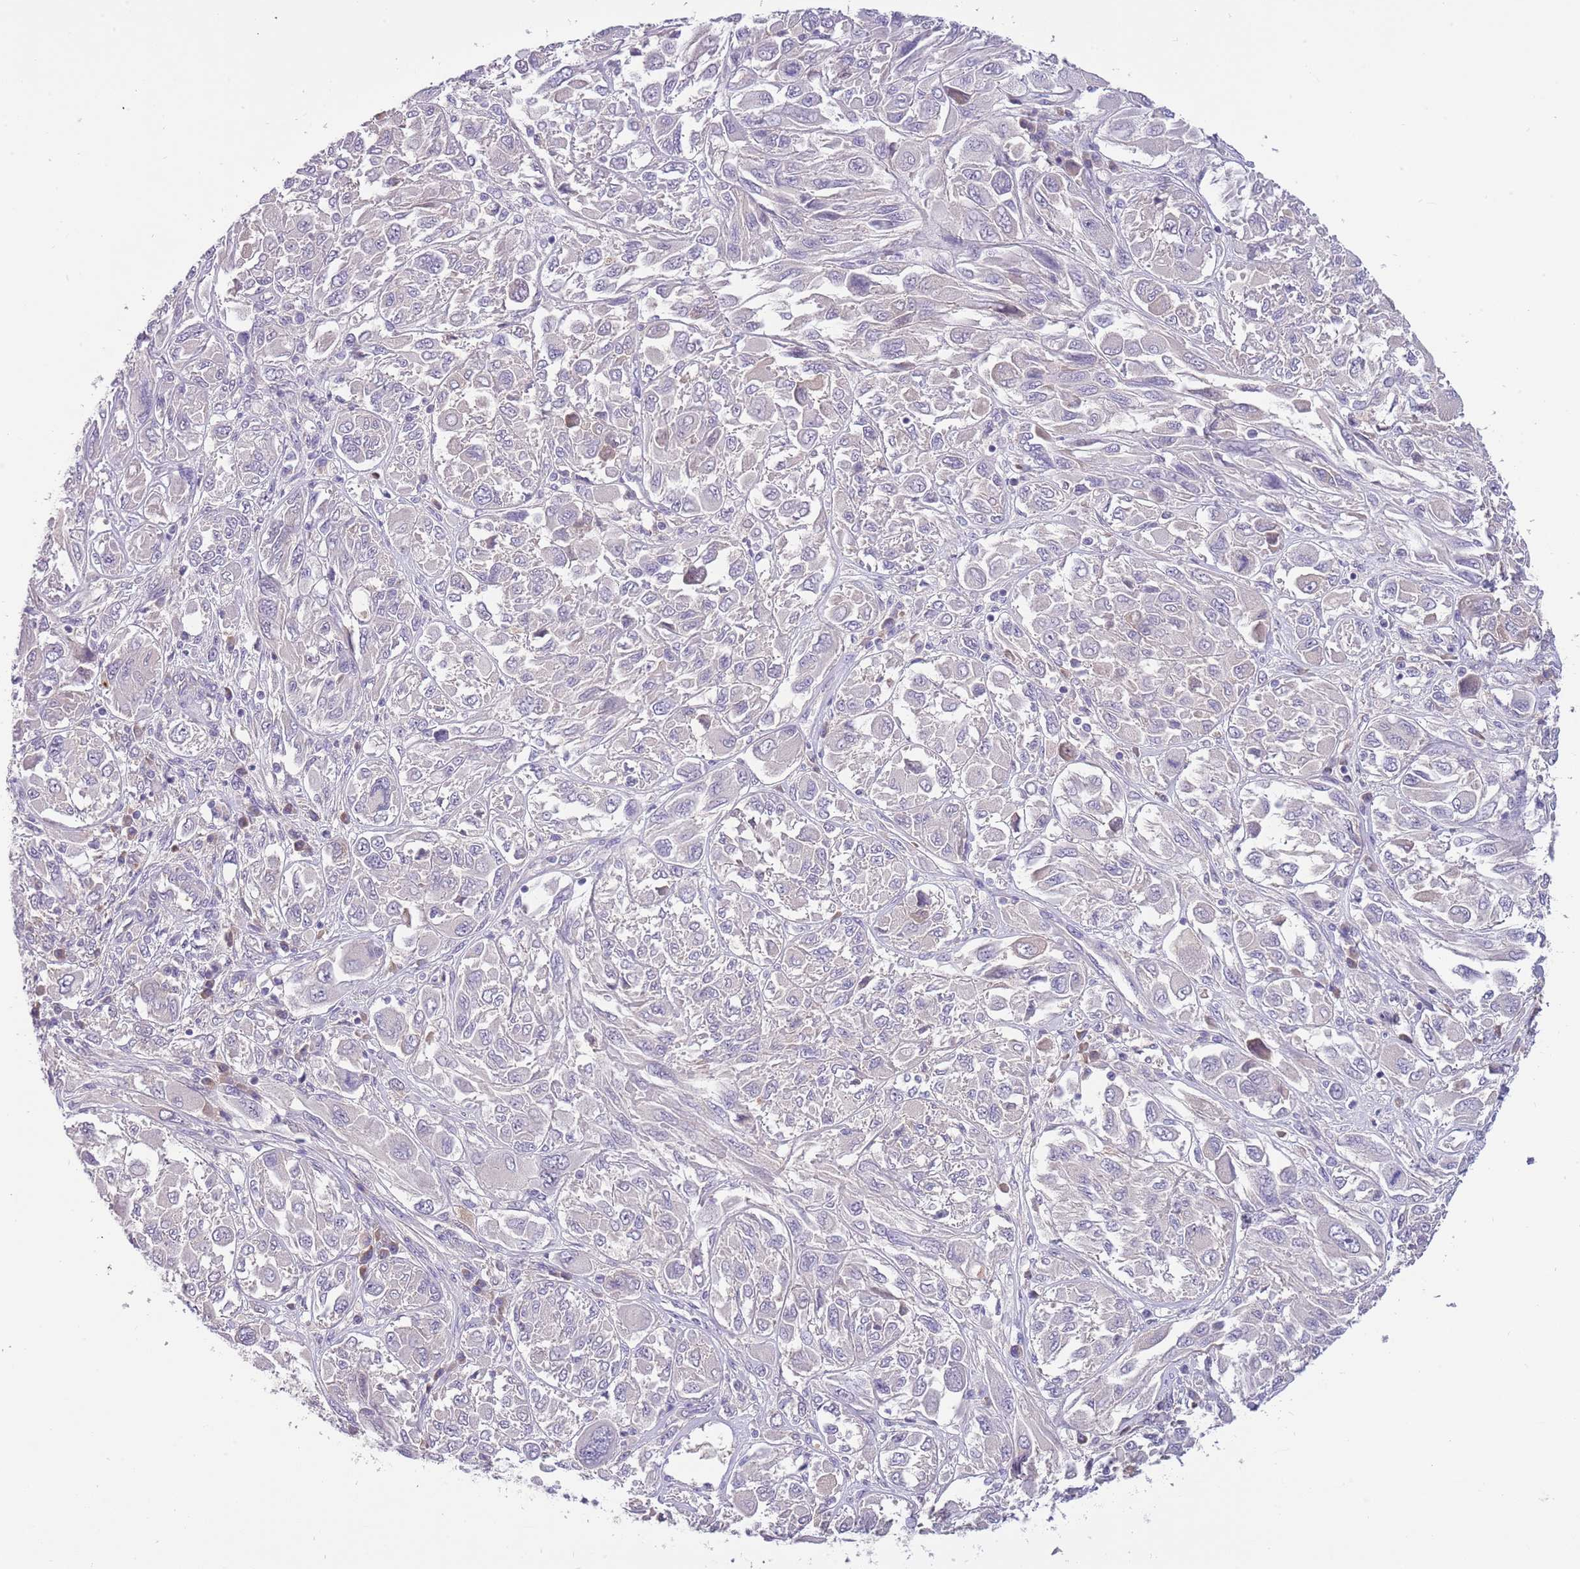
{"staining": {"intensity": "negative", "quantity": "none", "location": "none"}, "tissue": "melanoma", "cell_type": "Tumor cells", "image_type": "cancer", "snomed": [{"axis": "morphology", "description": "Malignant melanoma, NOS"}, {"axis": "topography", "description": "Skin"}], "caption": "Immunohistochemical staining of human malignant melanoma reveals no significant expression in tumor cells.", "gene": "CFAP73", "patient": {"sex": "female", "age": 91}}